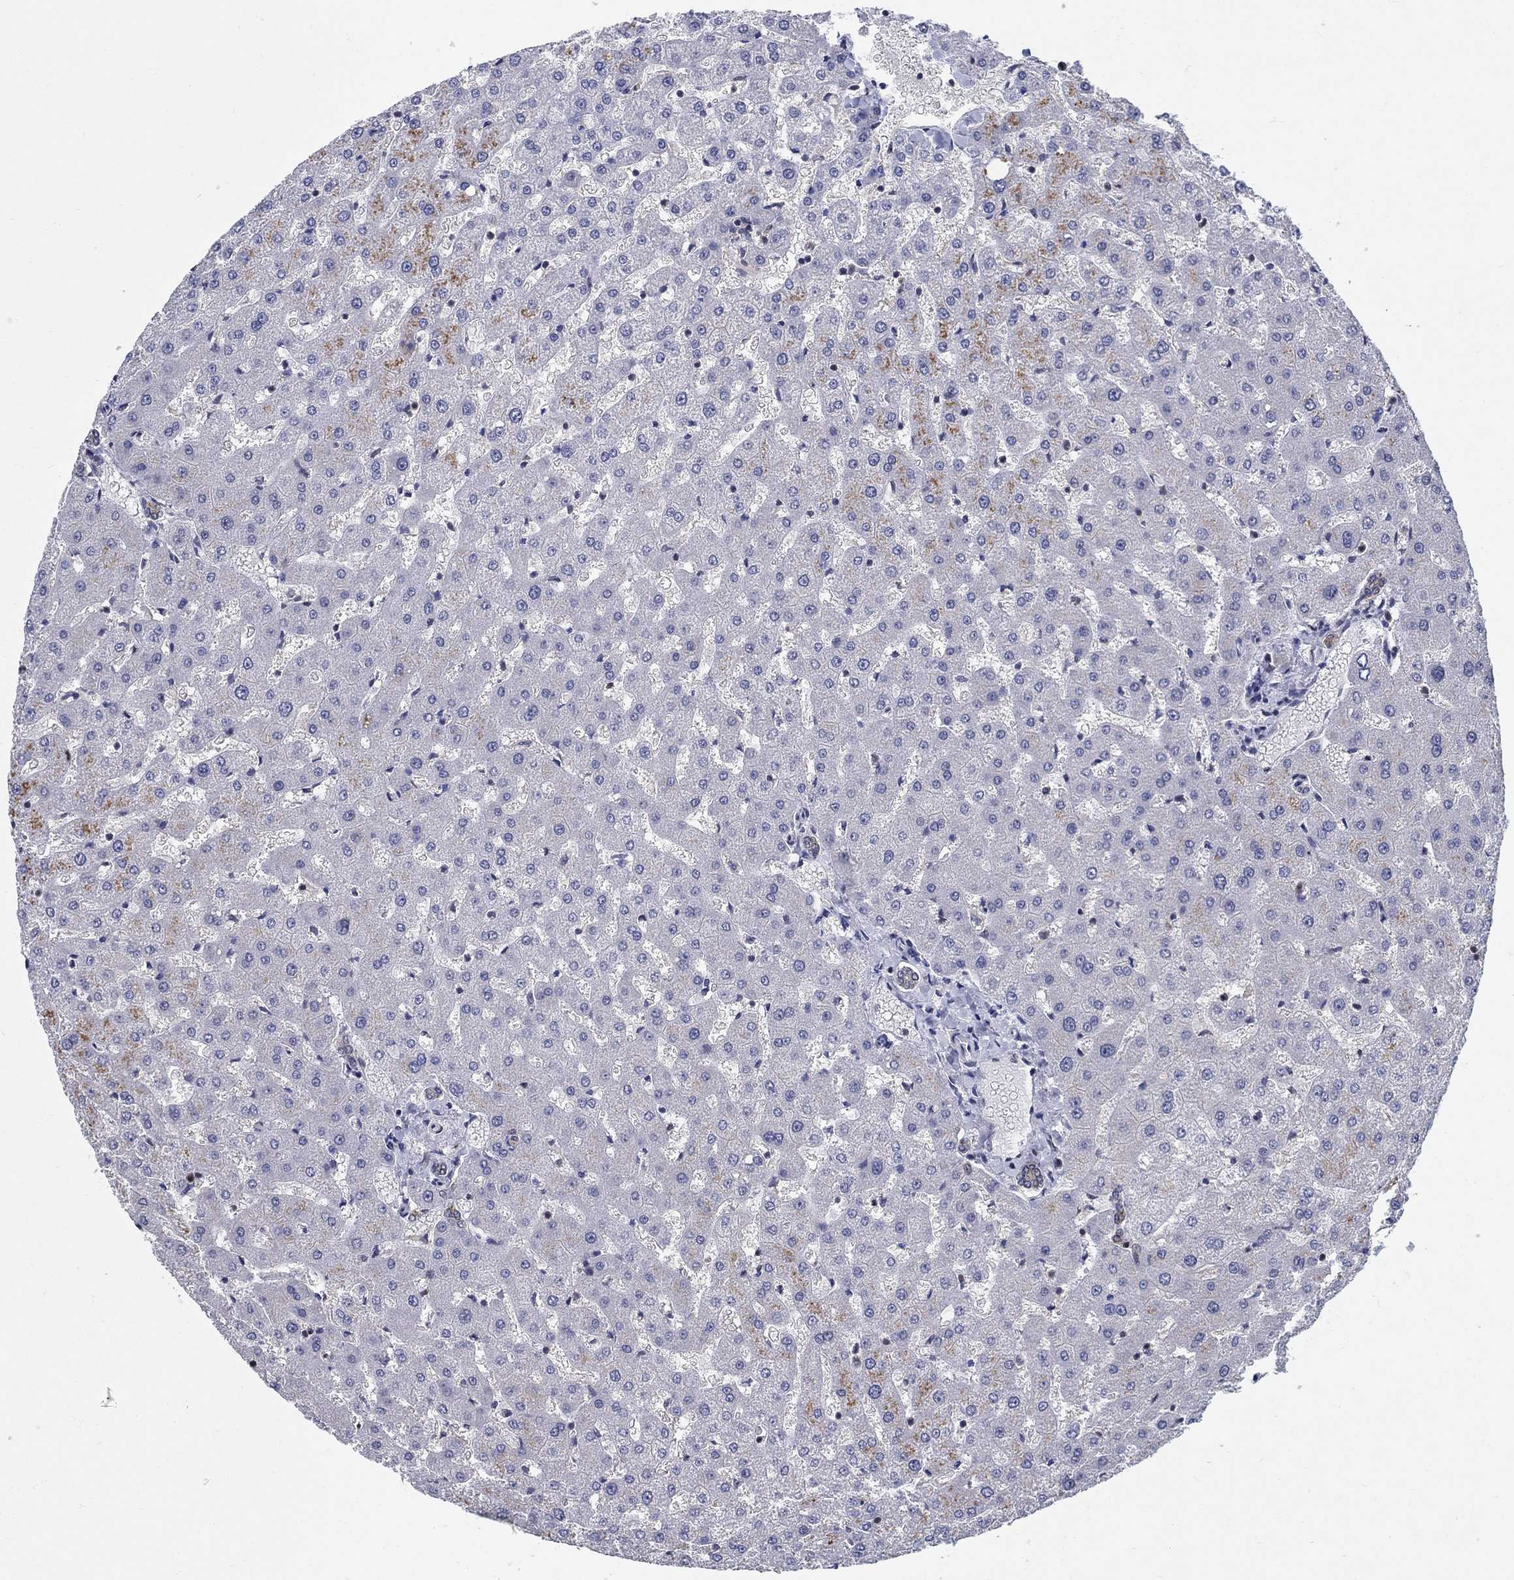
{"staining": {"intensity": "negative", "quantity": "none", "location": "none"}, "tissue": "liver", "cell_type": "Cholangiocytes", "image_type": "normal", "snomed": [{"axis": "morphology", "description": "Normal tissue, NOS"}, {"axis": "topography", "description": "Liver"}], "caption": "DAB immunohistochemical staining of normal human liver reveals no significant expression in cholangiocytes.", "gene": "CENPE", "patient": {"sex": "female", "age": 50}}